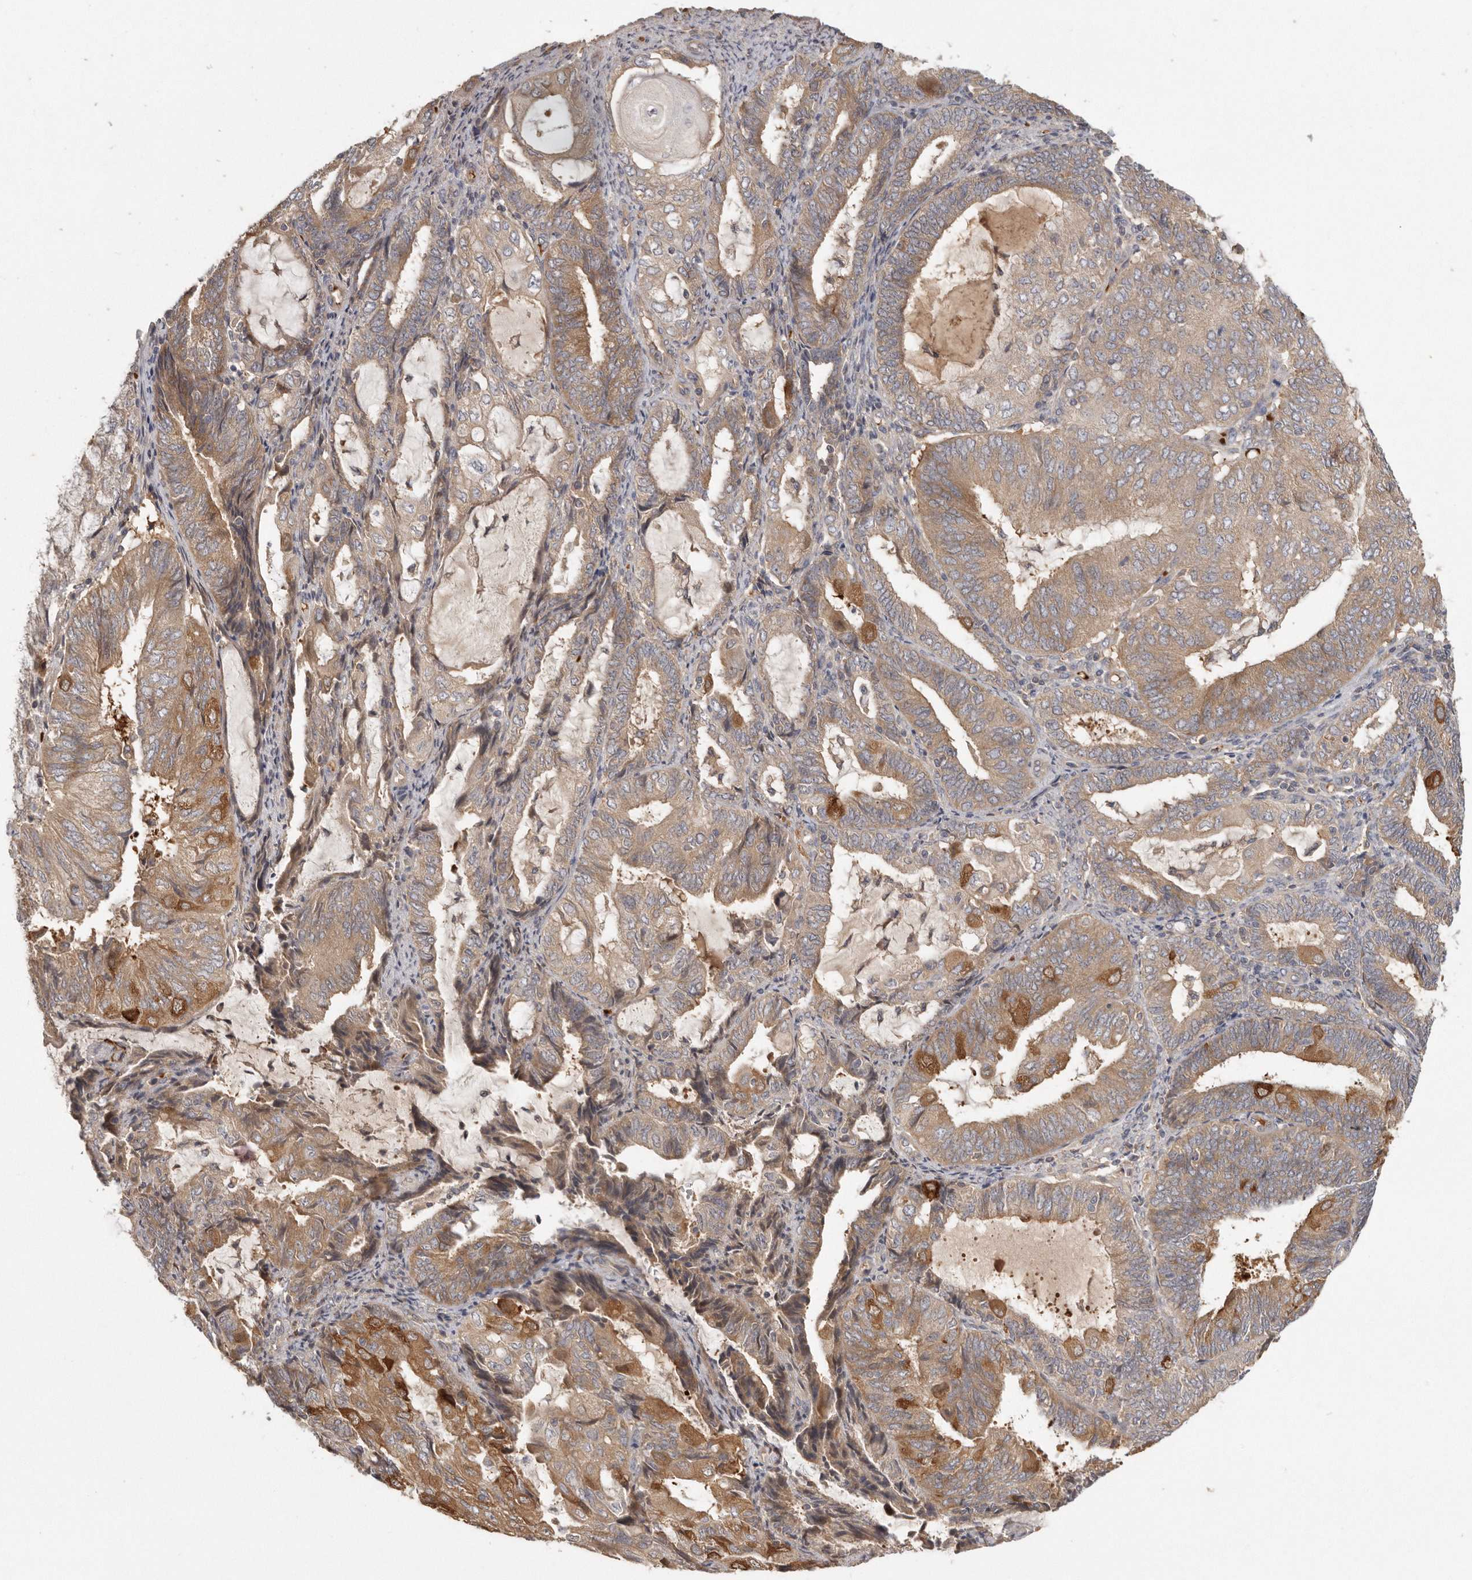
{"staining": {"intensity": "moderate", "quantity": ">75%", "location": "cytoplasmic/membranous"}, "tissue": "endometrial cancer", "cell_type": "Tumor cells", "image_type": "cancer", "snomed": [{"axis": "morphology", "description": "Adenocarcinoma, NOS"}, {"axis": "topography", "description": "Endometrium"}], "caption": "Approximately >75% of tumor cells in endometrial adenocarcinoma exhibit moderate cytoplasmic/membranous protein staining as visualized by brown immunohistochemical staining.", "gene": "CFAP298", "patient": {"sex": "female", "age": 81}}